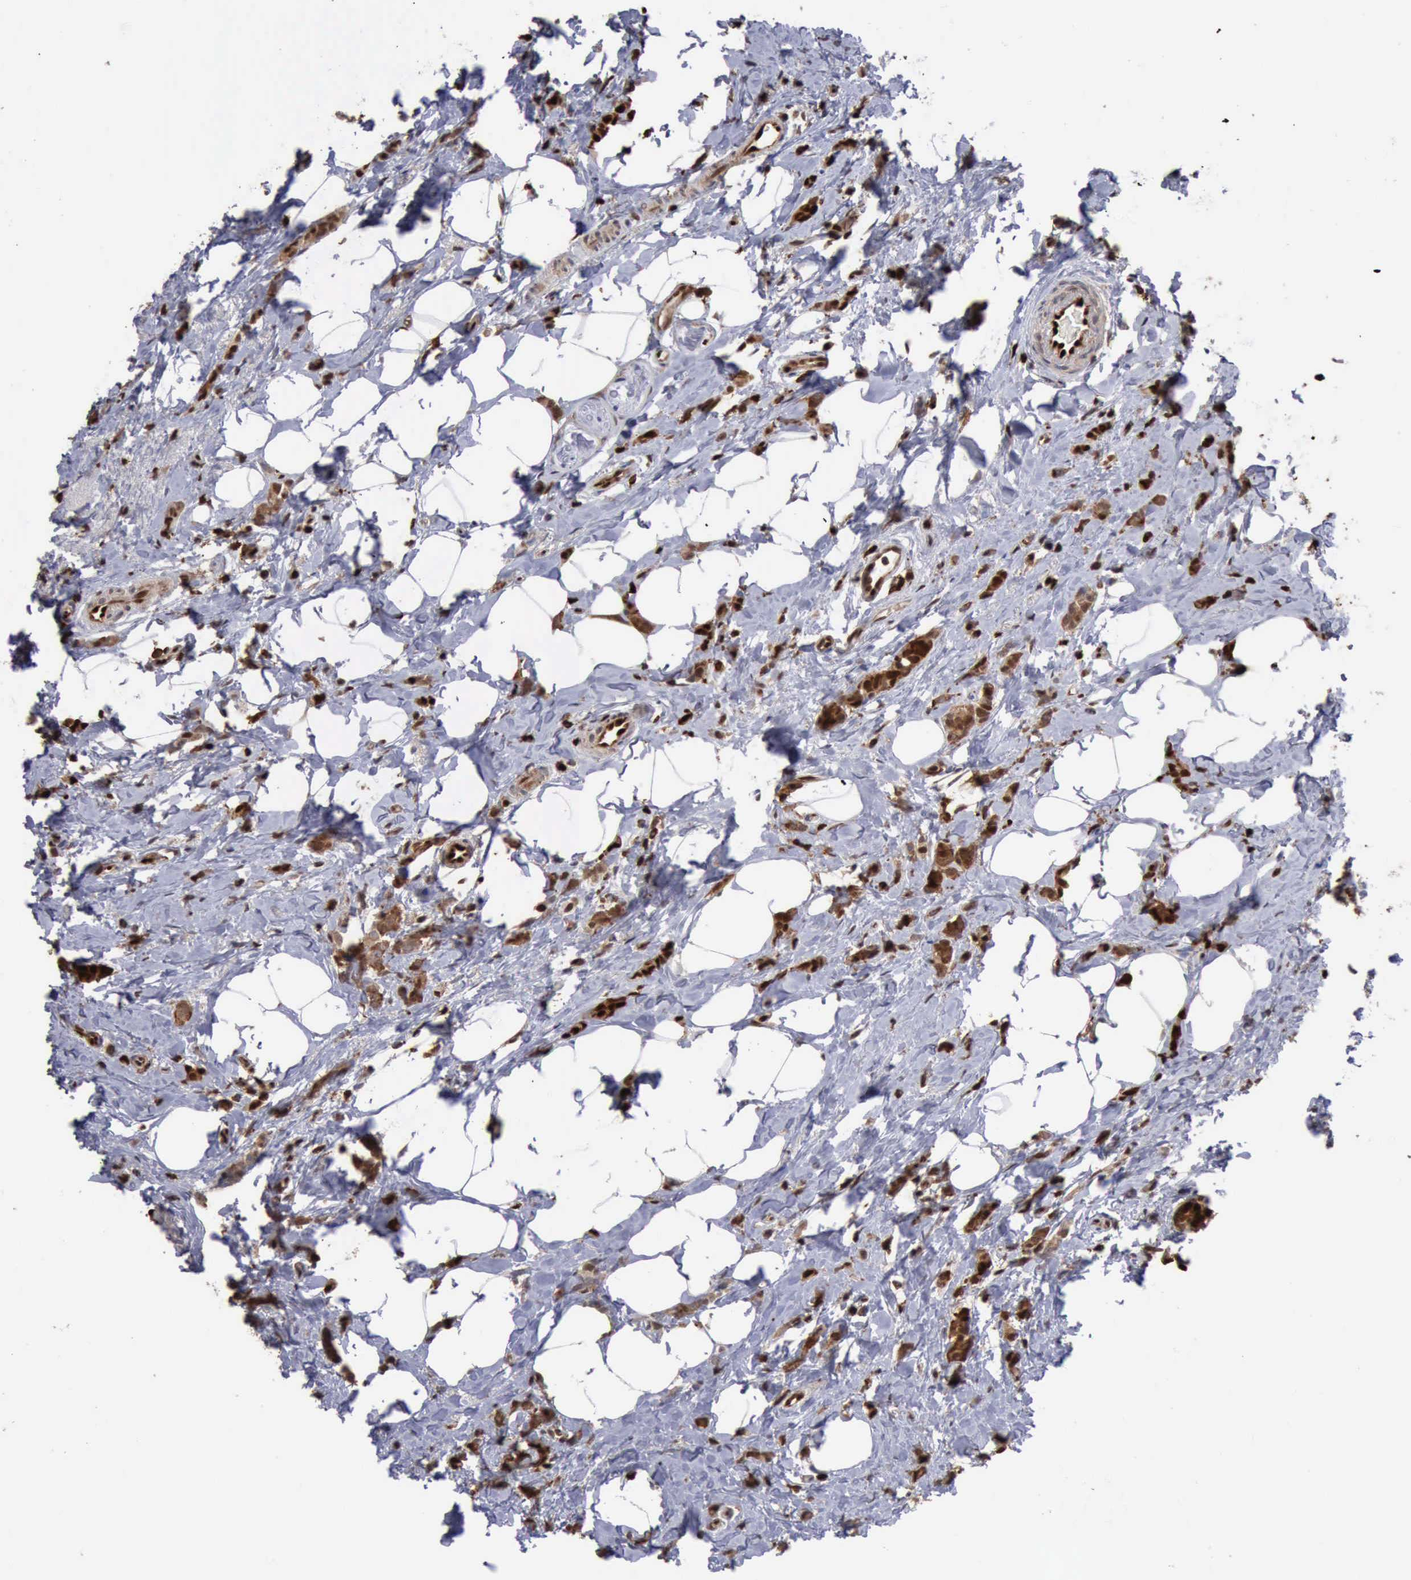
{"staining": {"intensity": "strong", "quantity": ">75%", "location": "cytoplasmic/membranous,nuclear"}, "tissue": "breast cancer", "cell_type": "Tumor cells", "image_type": "cancer", "snomed": [{"axis": "morphology", "description": "Lobular carcinoma"}, {"axis": "topography", "description": "Breast"}], "caption": "Strong cytoplasmic/membranous and nuclear protein expression is seen in about >75% of tumor cells in breast cancer.", "gene": "PDCD4", "patient": {"sex": "female", "age": 60}}